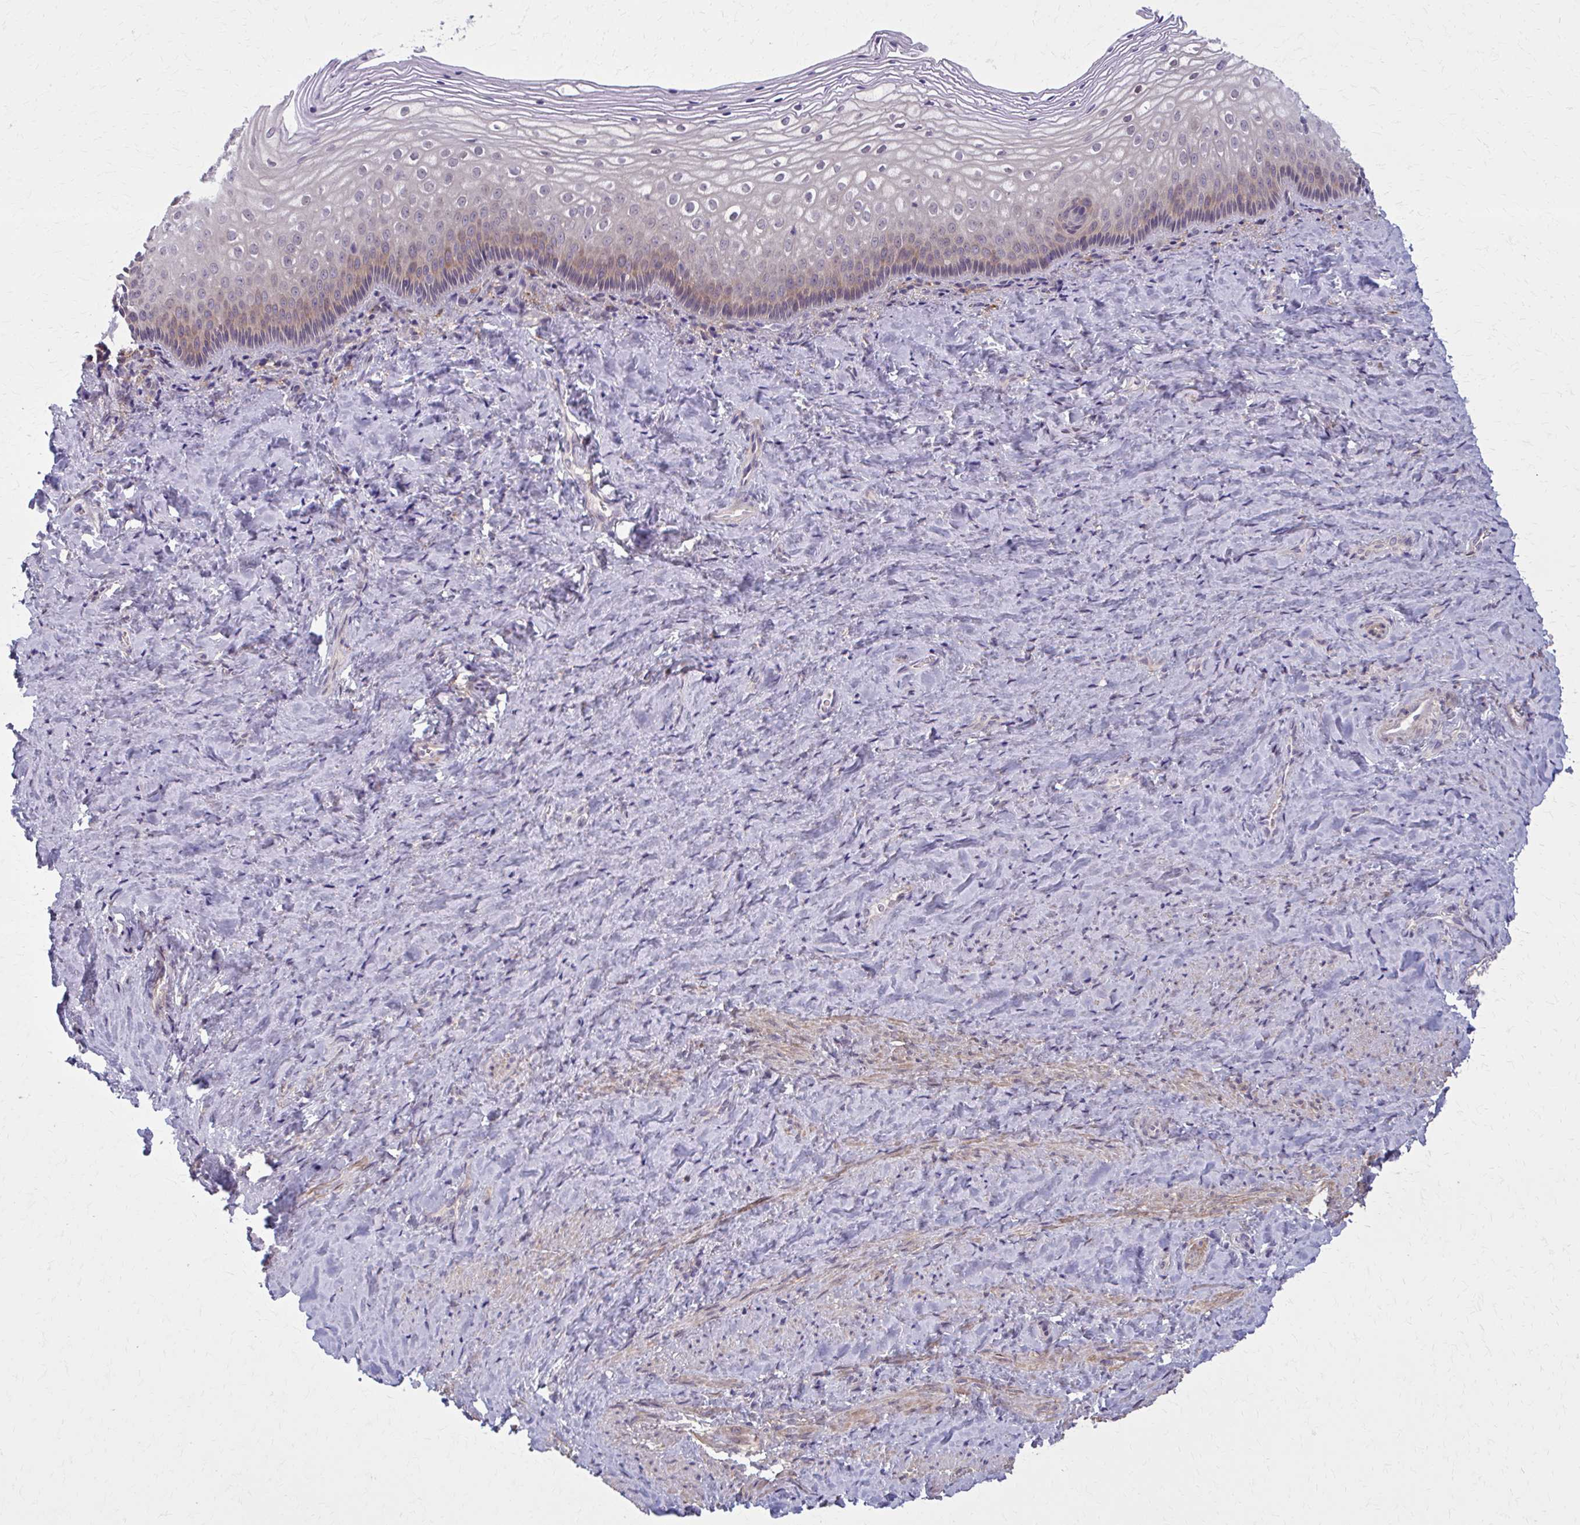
{"staining": {"intensity": "weak", "quantity": "25%-75%", "location": "cytoplasmic/membranous"}, "tissue": "vagina", "cell_type": "Squamous epithelial cells", "image_type": "normal", "snomed": [{"axis": "morphology", "description": "Normal tissue, NOS"}, {"axis": "topography", "description": "Vagina"}], "caption": "Vagina stained with DAB immunohistochemistry (IHC) shows low levels of weak cytoplasmic/membranous positivity in approximately 25%-75% of squamous epithelial cells. (Stains: DAB (3,3'-diaminobenzidine) in brown, nuclei in blue, Microscopy: brightfield microscopy at high magnification).", "gene": "NUMBL", "patient": {"sex": "female", "age": 45}}